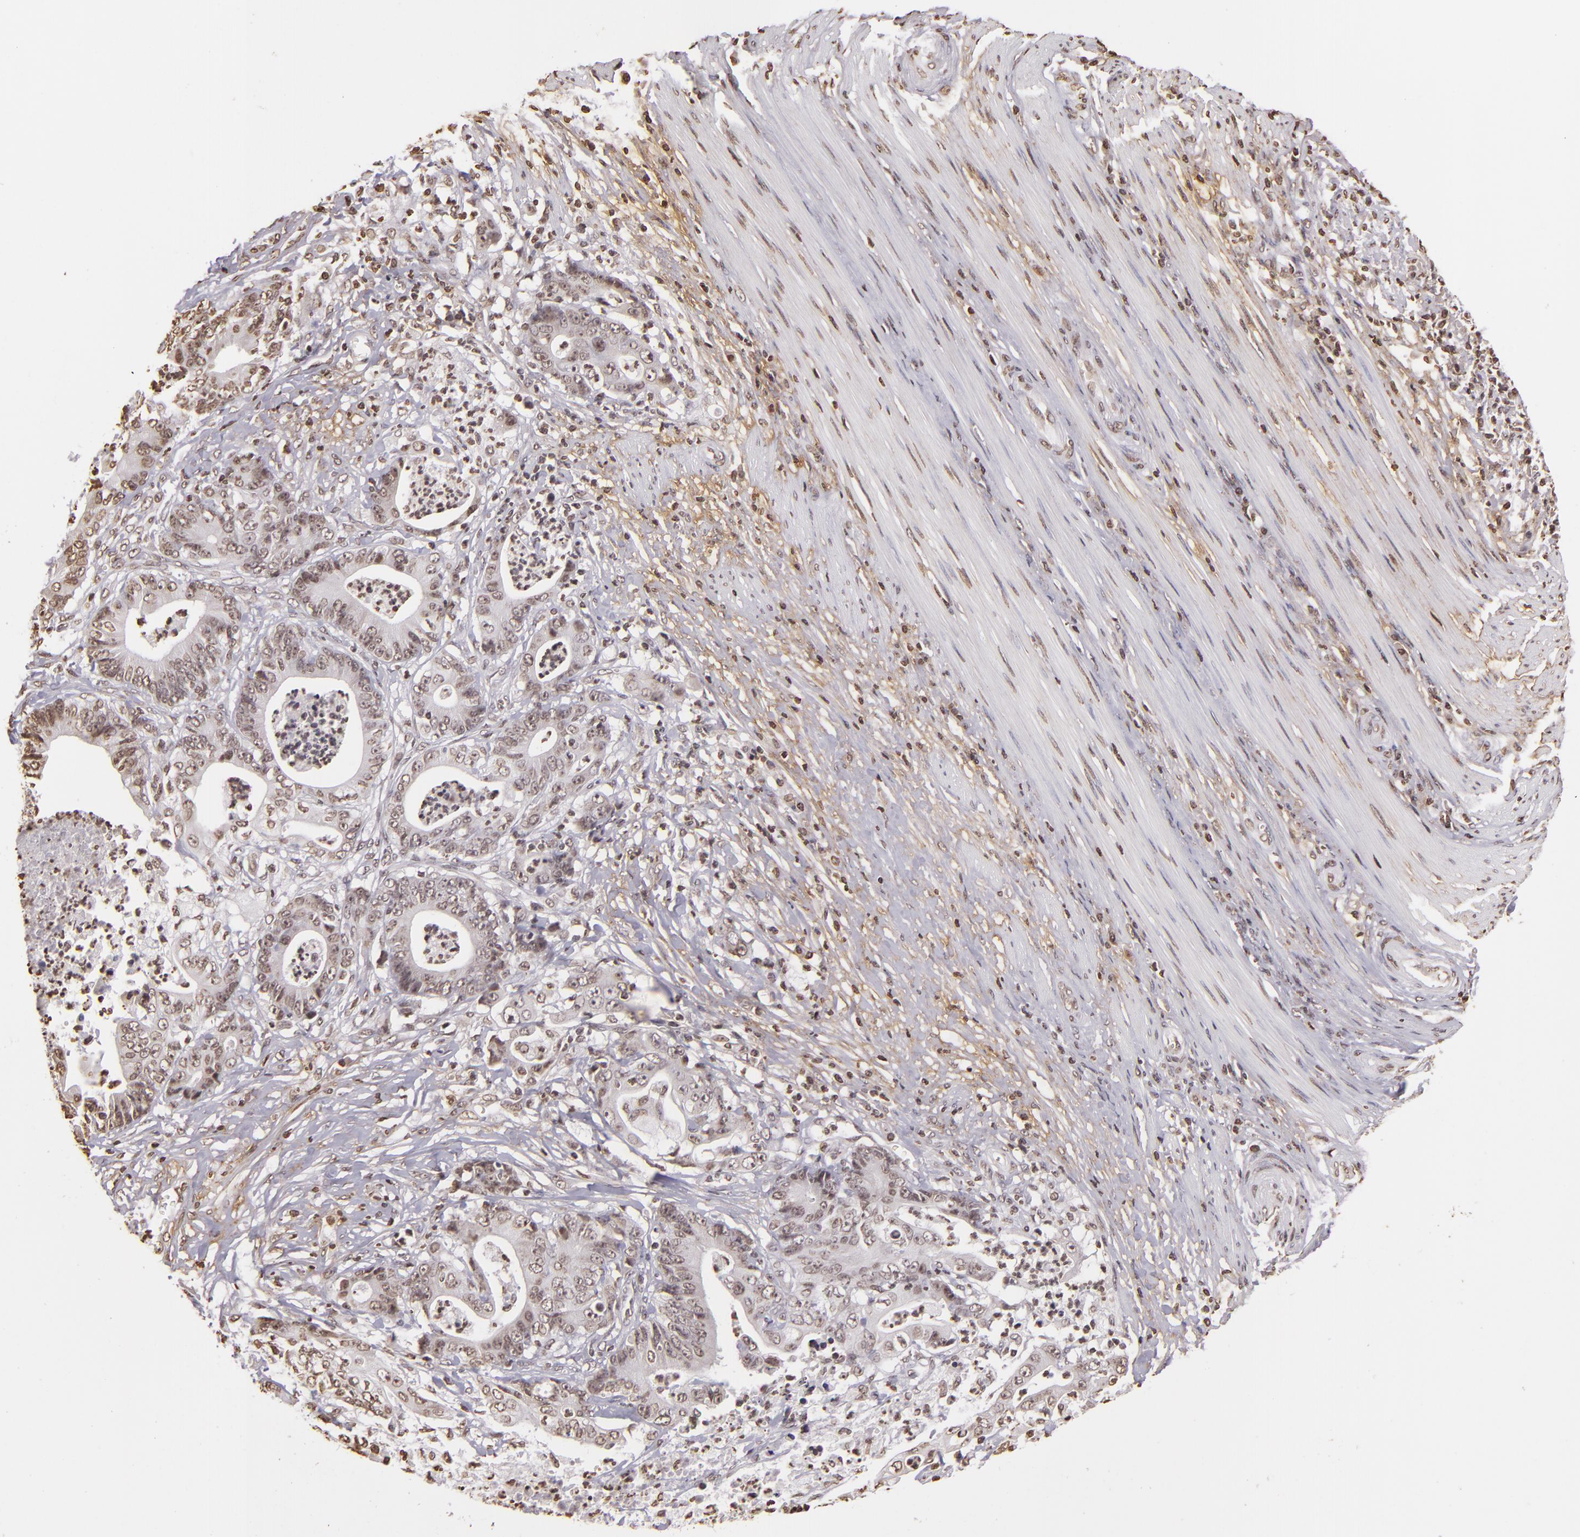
{"staining": {"intensity": "weak", "quantity": "<25%", "location": "nuclear"}, "tissue": "stomach cancer", "cell_type": "Tumor cells", "image_type": "cancer", "snomed": [{"axis": "morphology", "description": "Adenocarcinoma, NOS"}, {"axis": "topography", "description": "Stomach, lower"}], "caption": "This is an IHC image of stomach cancer (adenocarcinoma). There is no expression in tumor cells.", "gene": "THRB", "patient": {"sex": "female", "age": 86}}